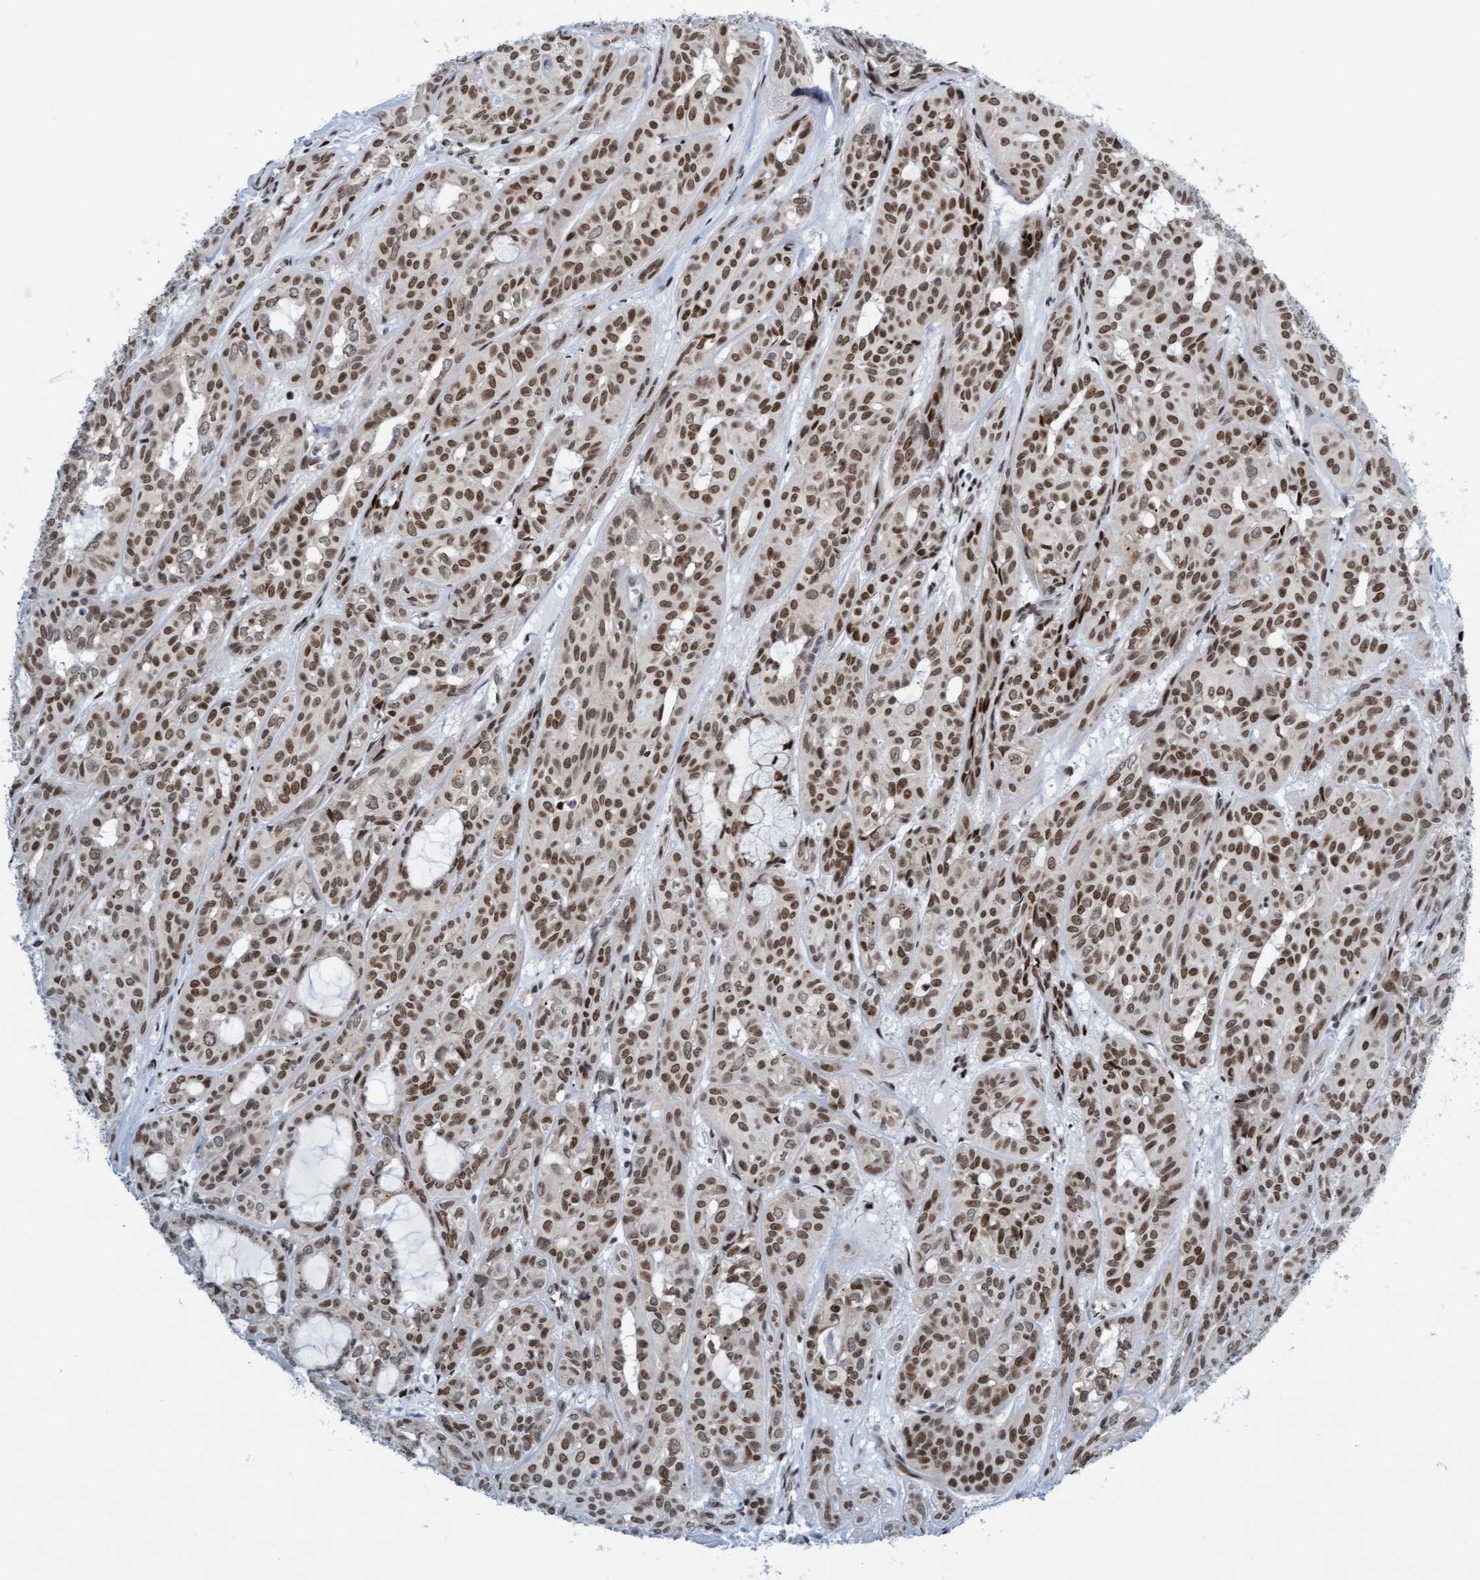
{"staining": {"intensity": "moderate", "quantity": ">75%", "location": "nuclear"}, "tissue": "head and neck cancer", "cell_type": "Tumor cells", "image_type": "cancer", "snomed": [{"axis": "morphology", "description": "Adenocarcinoma, NOS"}, {"axis": "topography", "description": "Salivary gland, NOS"}, {"axis": "topography", "description": "Head-Neck"}], "caption": "A high-resolution micrograph shows IHC staining of adenocarcinoma (head and neck), which shows moderate nuclear staining in approximately >75% of tumor cells. Using DAB (brown) and hematoxylin (blue) stains, captured at high magnification using brightfield microscopy.", "gene": "GLRX2", "patient": {"sex": "female", "age": 76}}